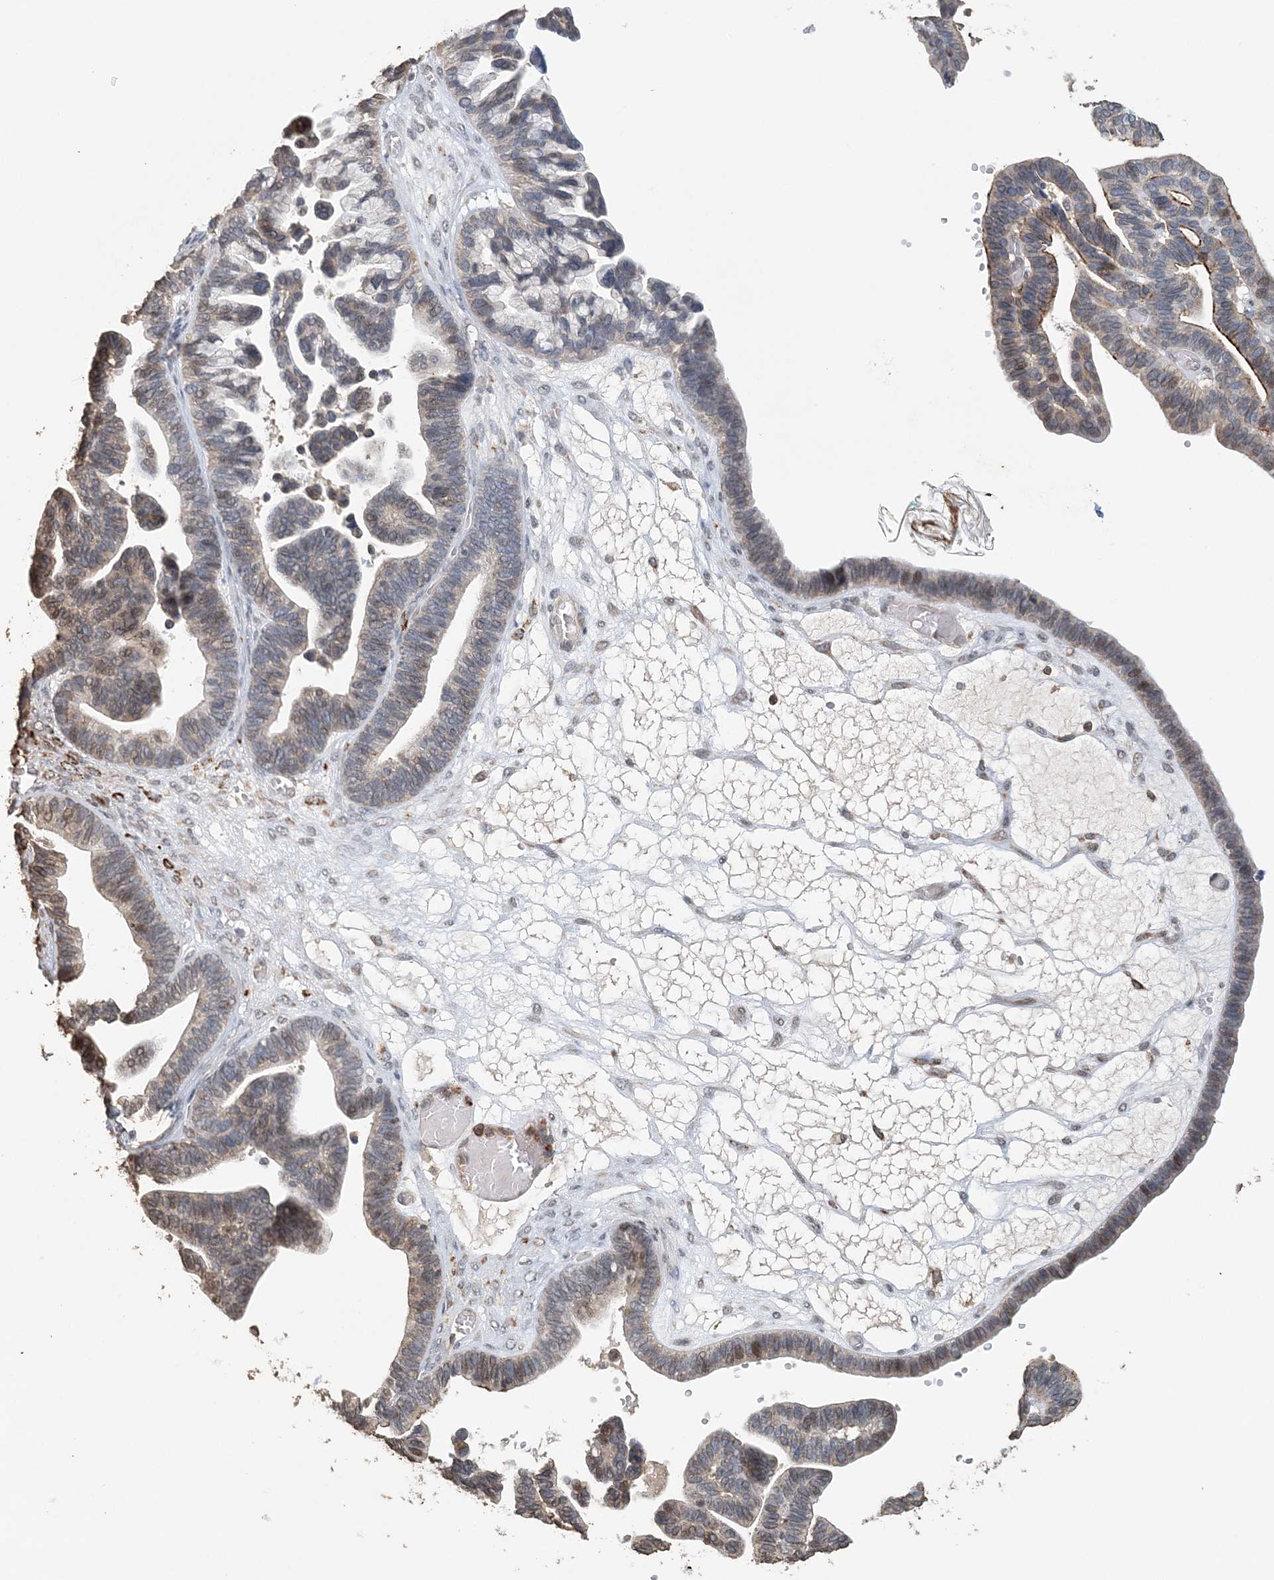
{"staining": {"intensity": "weak", "quantity": "25%-75%", "location": "cytoplasmic/membranous,nuclear"}, "tissue": "ovarian cancer", "cell_type": "Tumor cells", "image_type": "cancer", "snomed": [{"axis": "morphology", "description": "Cystadenocarcinoma, serous, NOS"}, {"axis": "topography", "description": "Ovary"}], "caption": "Immunohistochemical staining of ovarian serous cystadenocarcinoma demonstrates low levels of weak cytoplasmic/membranous and nuclear staining in about 25%-75% of tumor cells.", "gene": "FAM110A", "patient": {"sex": "female", "age": 56}}